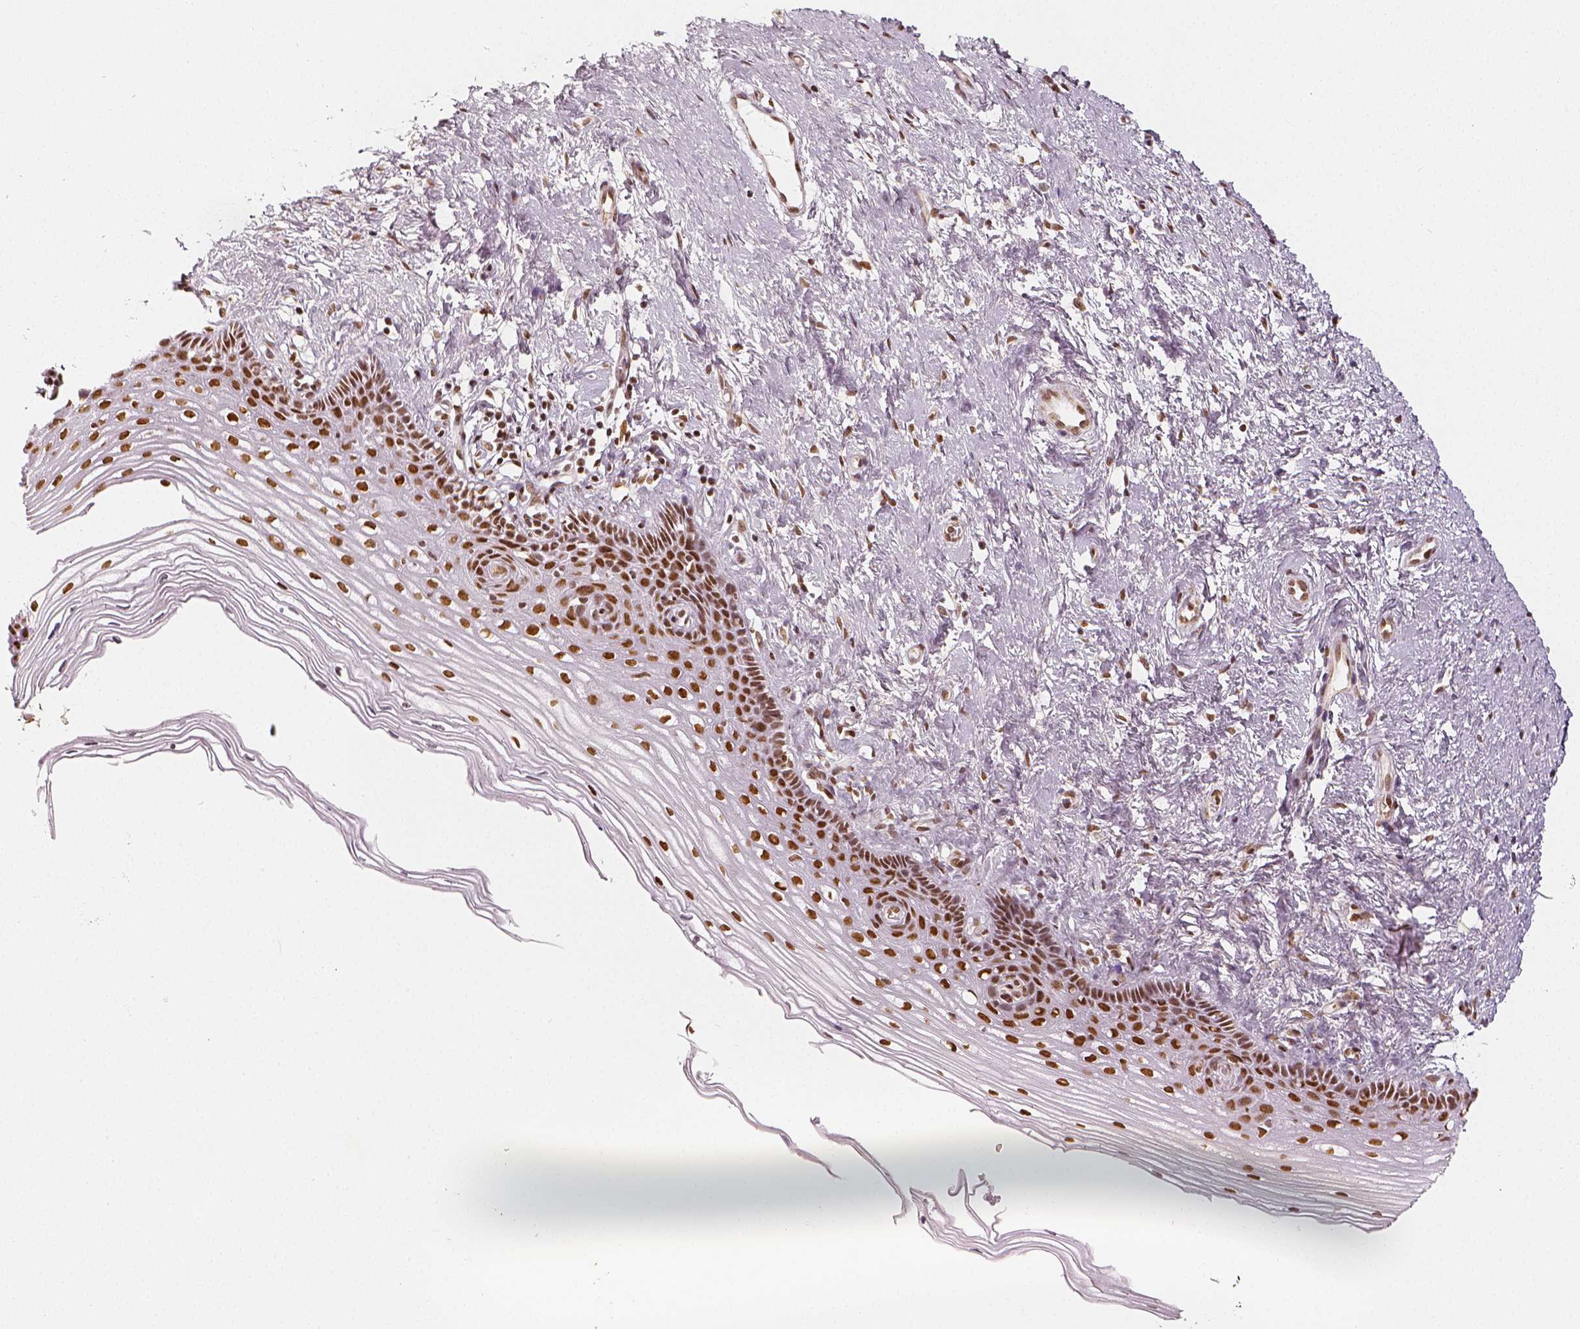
{"staining": {"intensity": "strong", "quantity": ">75%", "location": "nuclear"}, "tissue": "cervix", "cell_type": "Squamous epithelial cells", "image_type": "normal", "snomed": [{"axis": "morphology", "description": "Normal tissue, NOS"}, {"axis": "topography", "description": "Cervix"}], "caption": "Immunohistochemical staining of unremarkable human cervix reveals >75% levels of strong nuclear protein expression in approximately >75% of squamous epithelial cells. The staining is performed using DAB (3,3'-diaminobenzidine) brown chromogen to label protein expression. The nuclei are counter-stained blue using hematoxylin.", "gene": "KDM5B", "patient": {"sex": "female", "age": 40}}